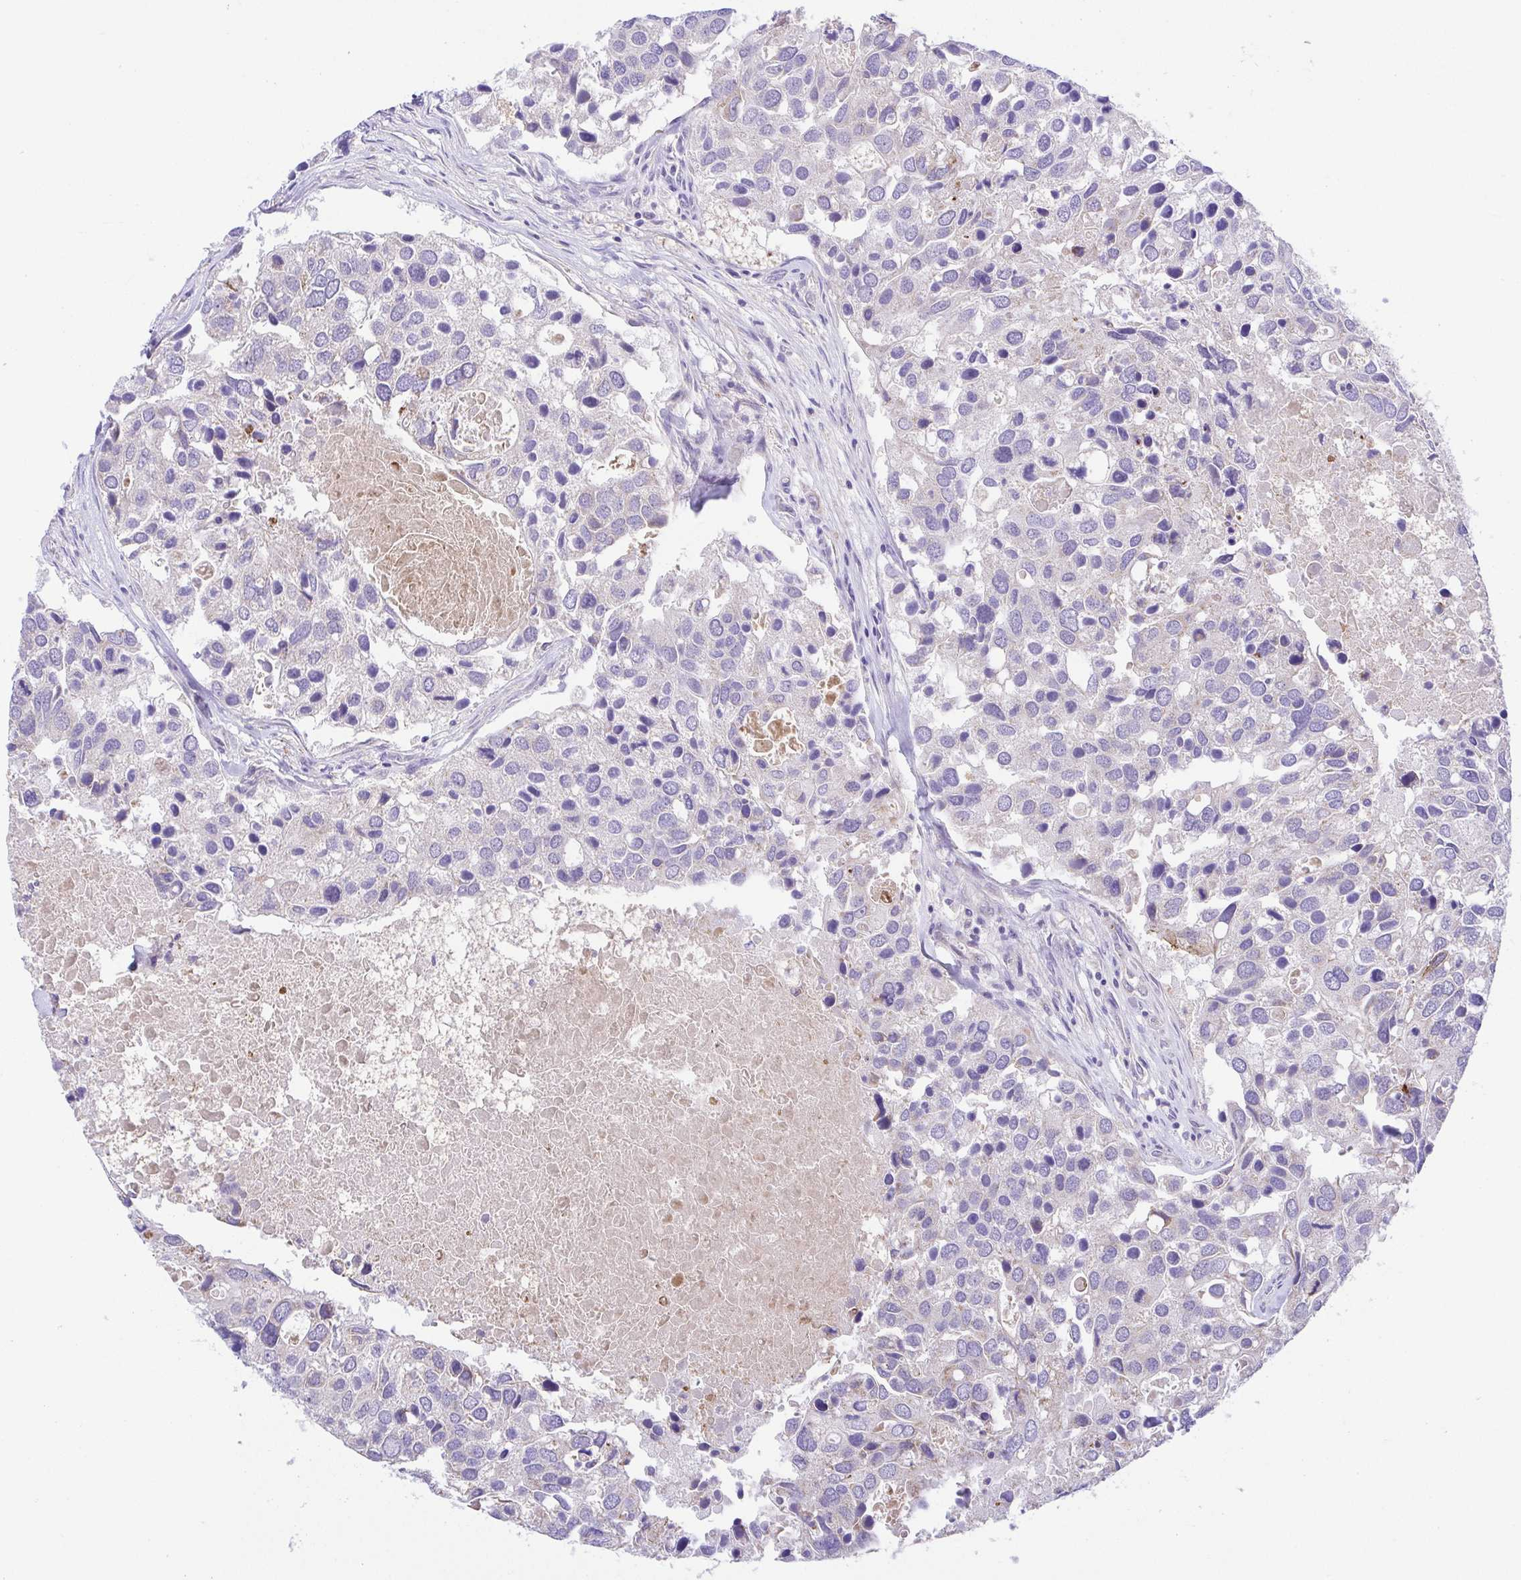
{"staining": {"intensity": "negative", "quantity": "none", "location": "none"}, "tissue": "breast cancer", "cell_type": "Tumor cells", "image_type": "cancer", "snomed": [{"axis": "morphology", "description": "Duct carcinoma"}, {"axis": "topography", "description": "Breast"}], "caption": "High power microscopy histopathology image of an IHC histopathology image of breast cancer (intraductal carcinoma), revealing no significant expression in tumor cells.", "gene": "SLC13A1", "patient": {"sex": "female", "age": 83}}